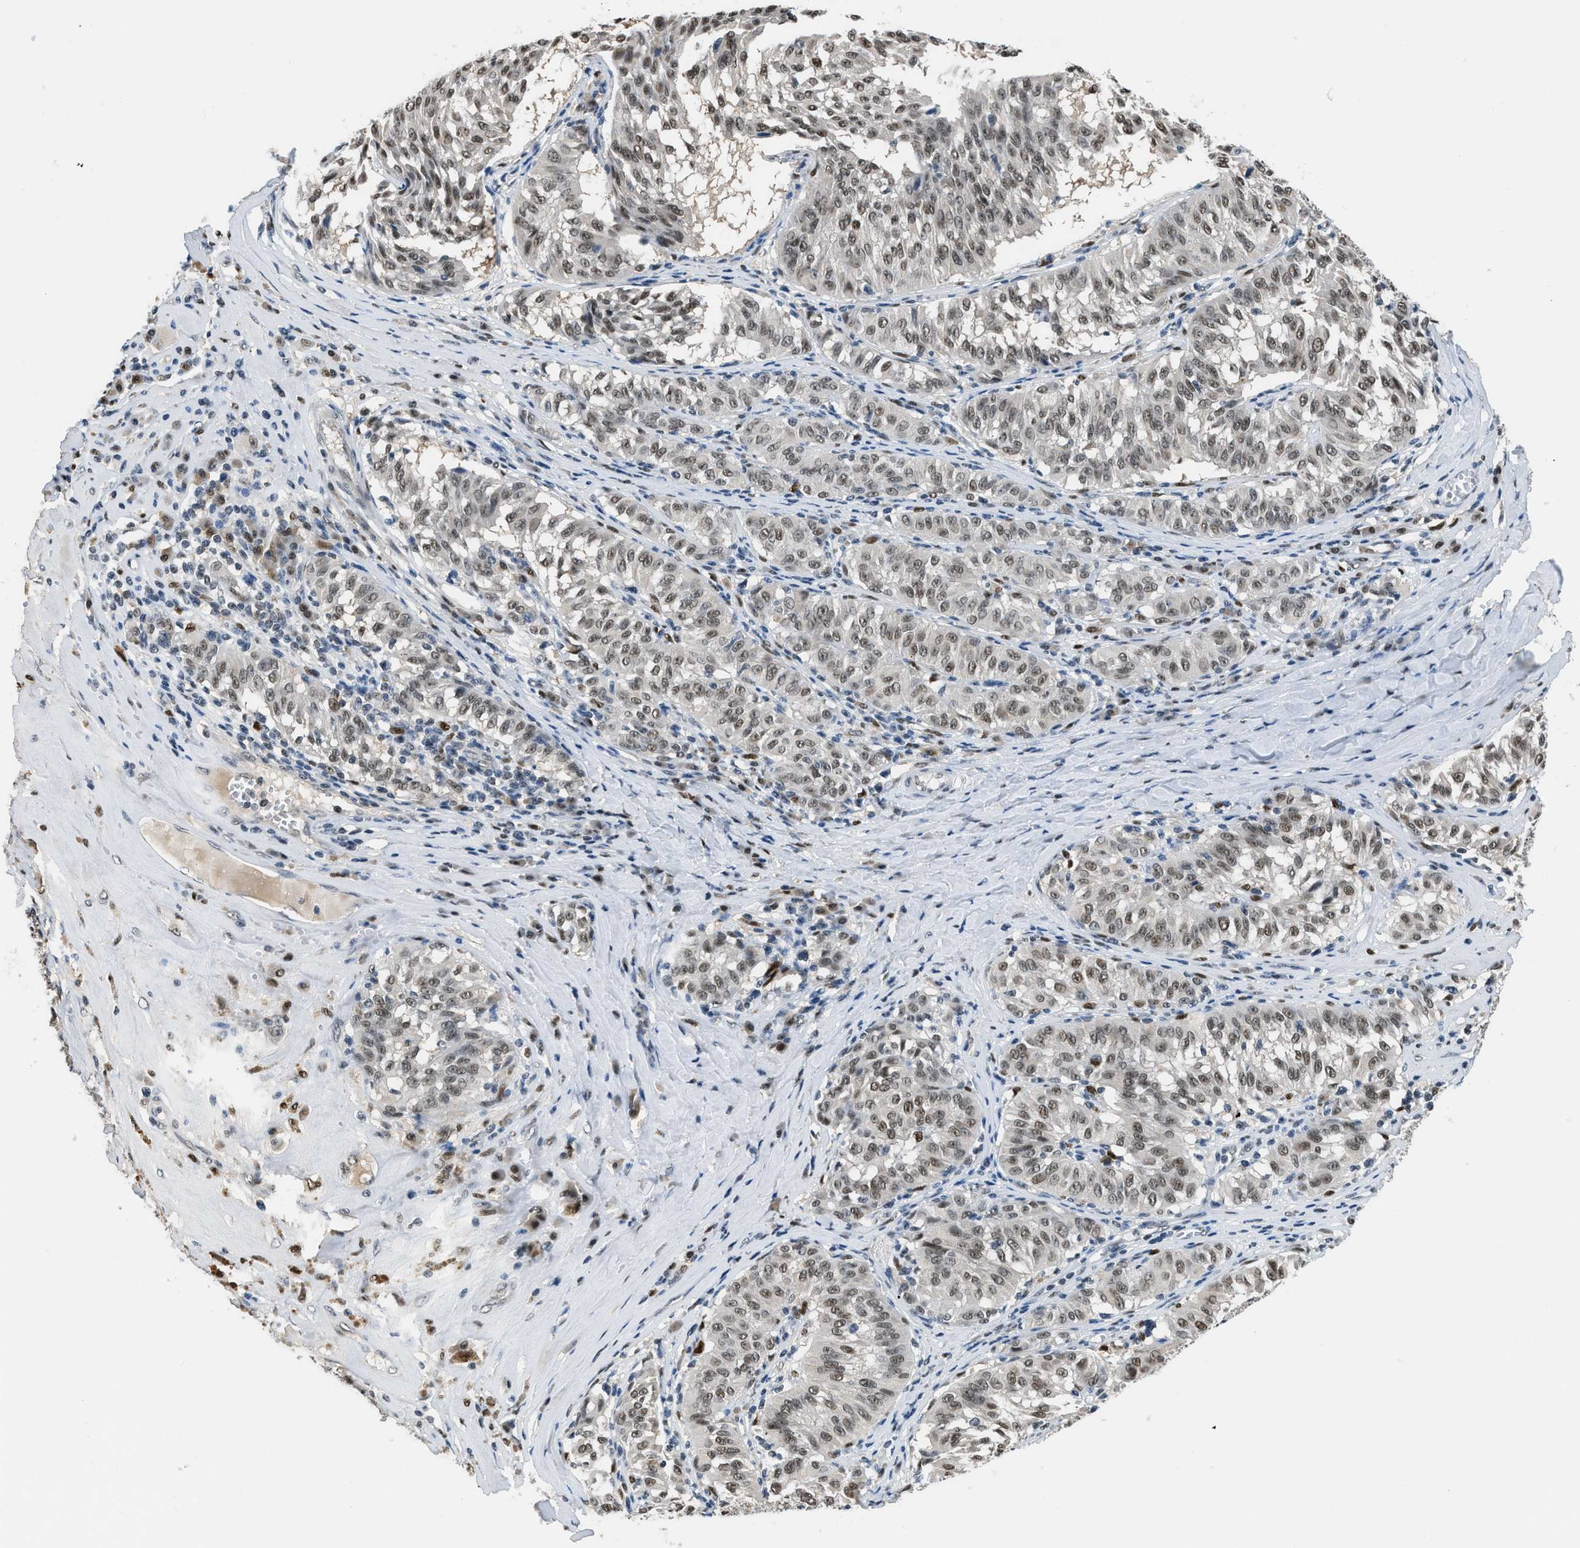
{"staining": {"intensity": "weak", "quantity": "25%-75%", "location": "nuclear"}, "tissue": "melanoma", "cell_type": "Tumor cells", "image_type": "cancer", "snomed": [{"axis": "morphology", "description": "Malignant melanoma, NOS"}, {"axis": "topography", "description": "Skin"}], "caption": "This histopathology image demonstrates immunohistochemistry (IHC) staining of melanoma, with low weak nuclear positivity in about 25%-75% of tumor cells.", "gene": "ALX1", "patient": {"sex": "female", "age": 72}}